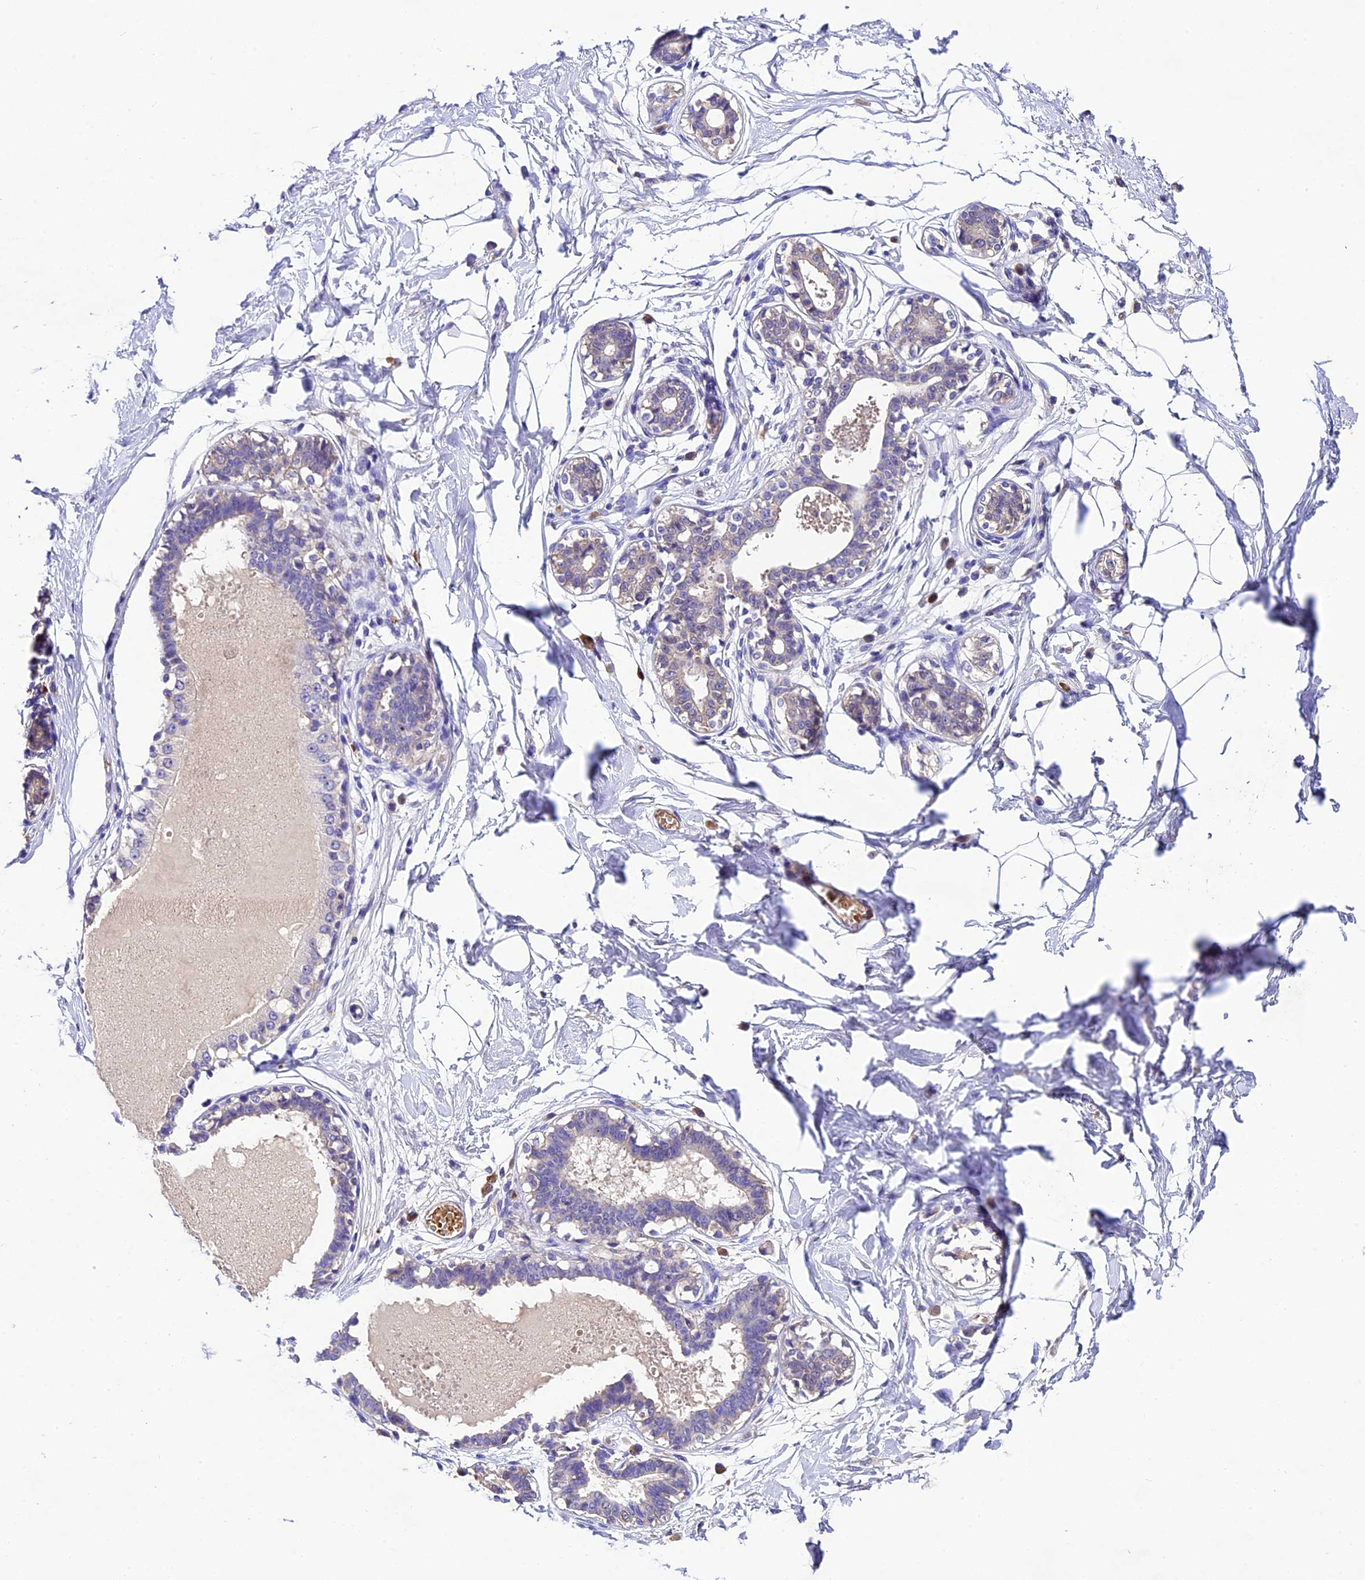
{"staining": {"intensity": "negative", "quantity": "none", "location": "none"}, "tissue": "breast", "cell_type": "Adipocytes", "image_type": "normal", "snomed": [{"axis": "morphology", "description": "Normal tissue, NOS"}, {"axis": "topography", "description": "Breast"}], "caption": "Adipocytes show no significant staining in normal breast. (DAB (3,3'-diaminobenzidine) IHC, high magnification).", "gene": "CILP2", "patient": {"sex": "female", "age": 45}}